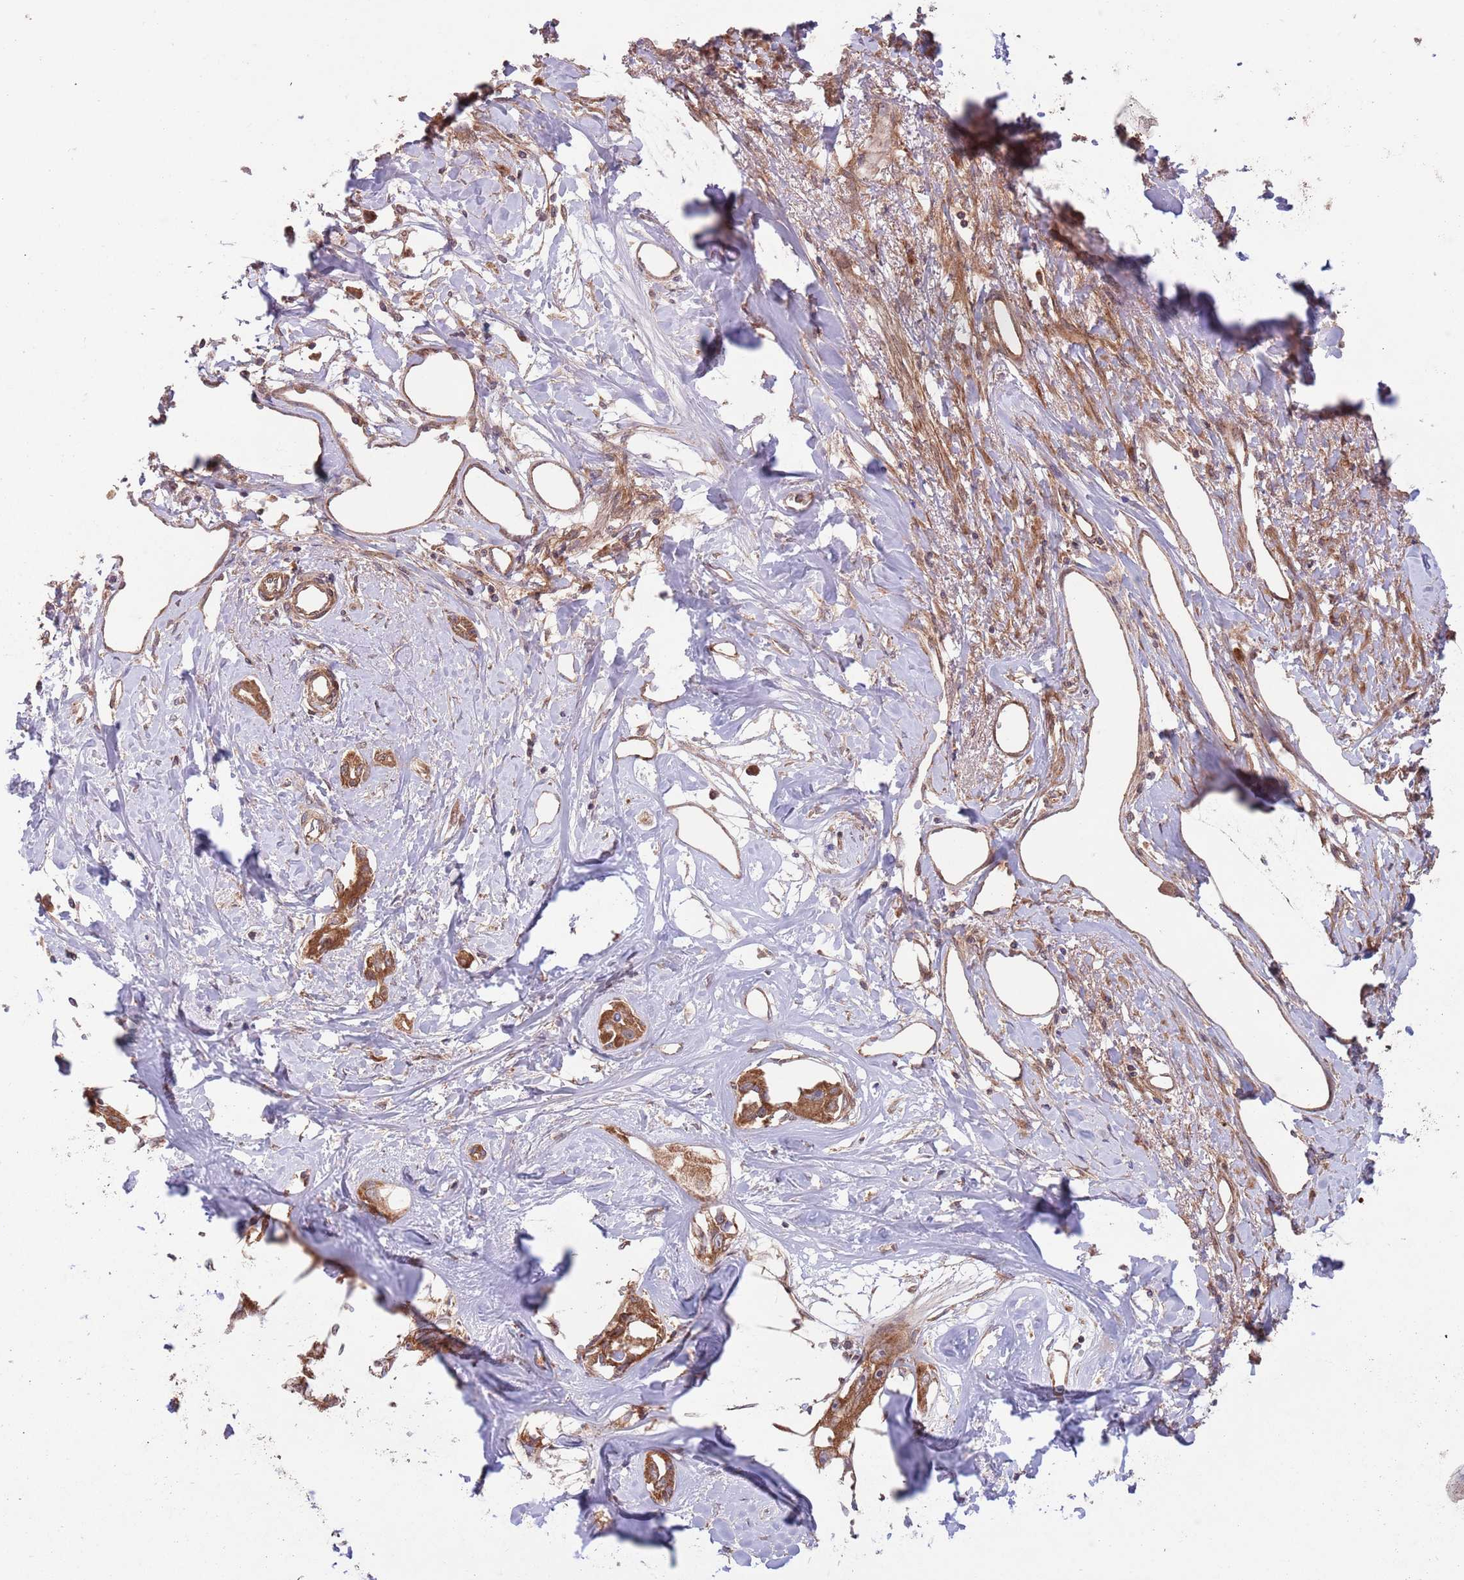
{"staining": {"intensity": "strong", "quantity": ">75%", "location": "cytoplasmic/membranous"}, "tissue": "liver cancer", "cell_type": "Tumor cells", "image_type": "cancer", "snomed": [{"axis": "morphology", "description": "Cholangiocarcinoma"}, {"axis": "topography", "description": "Liver"}], "caption": "High-magnification brightfield microscopy of liver cancer stained with DAB (brown) and counterstained with hematoxylin (blue). tumor cells exhibit strong cytoplasmic/membranous expression is identified in approximately>75% of cells.", "gene": "MFNG", "patient": {"sex": "male", "age": 59}}